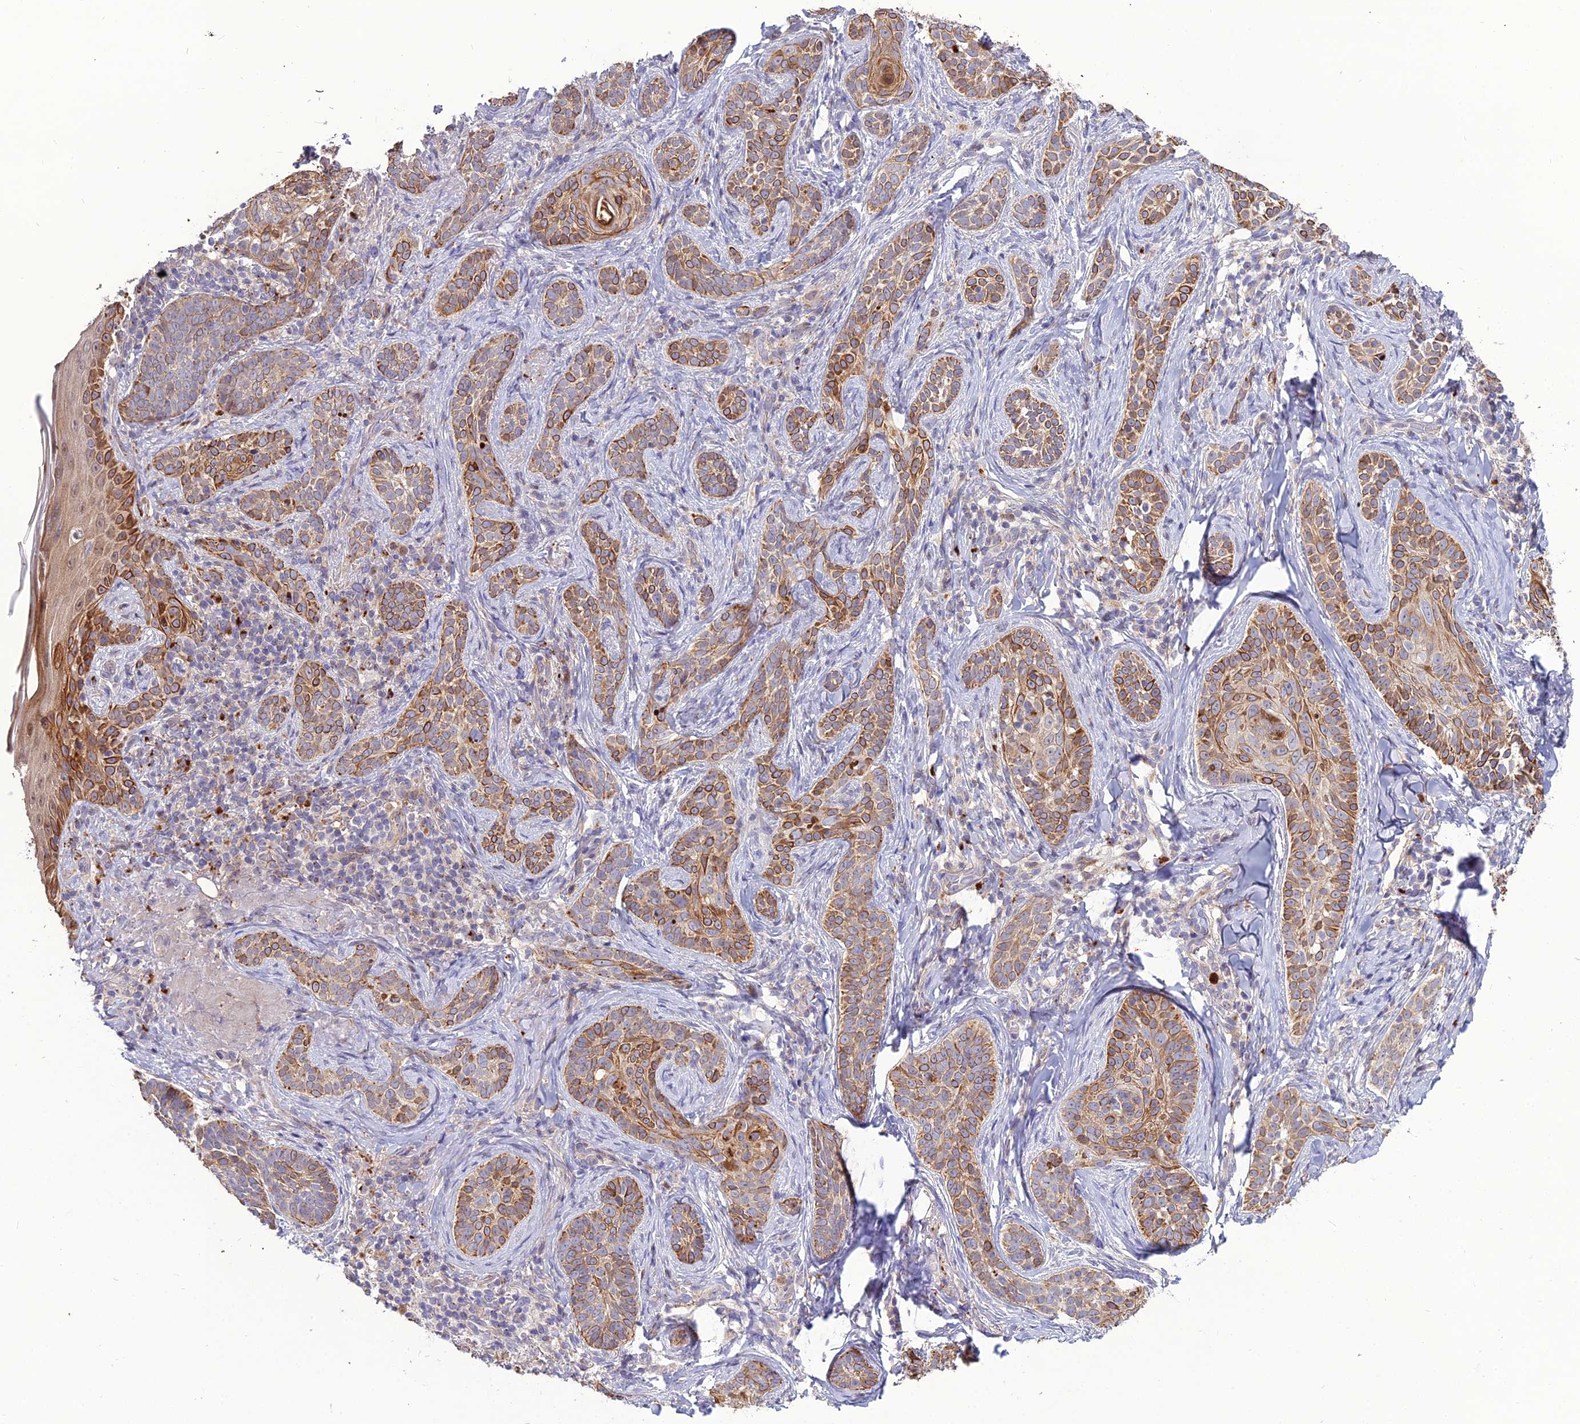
{"staining": {"intensity": "moderate", "quantity": "25%-75%", "location": "cytoplasmic/membranous"}, "tissue": "skin cancer", "cell_type": "Tumor cells", "image_type": "cancer", "snomed": [{"axis": "morphology", "description": "Basal cell carcinoma"}, {"axis": "topography", "description": "Skin"}], "caption": "Brown immunohistochemical staining in human basal cell carcinoma (skin) displays moderate cytoplasmic/membranous staining in approximately 25%-75% of tumor cells.", "gene": "EID2", "patient": {"sex": "male", "age": 71}}